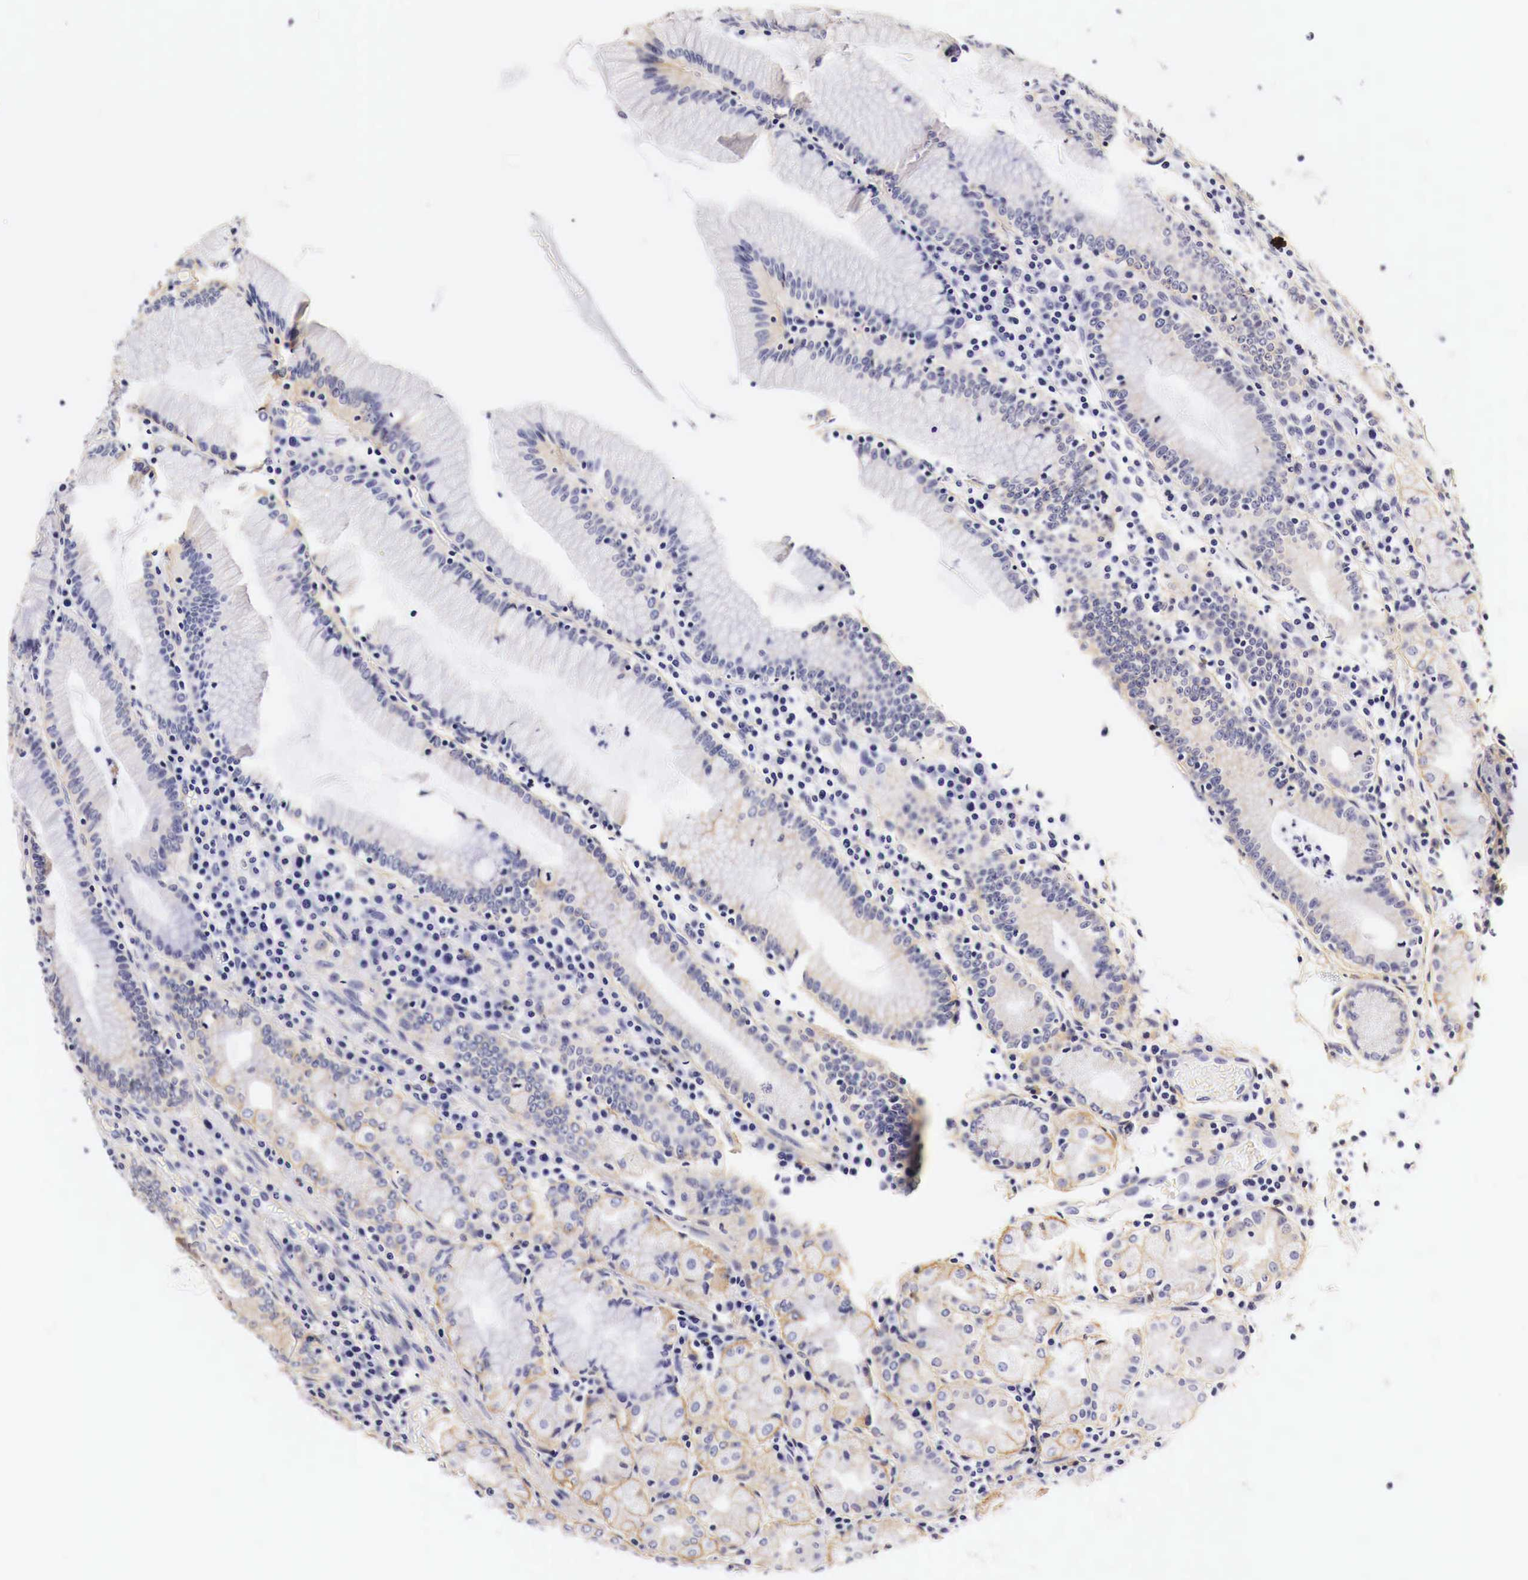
{"staining": {"intensity": "moderate", "quantity": "25%-75%", "location": "cytoplasmic/membranous"}, "tissue": "stomach", "cell_type": "Glandular cells", "image_type": "normal", "snomed": [{"axis": "morphology", "description": "Normal tissue, NOS"}, {"axis": "topography", "description": "Stomach, lower"}], "caption": "Unremarkable stomach was stained to show a protein in brown. There is medium levels of moderate cytoplasmic/membranous staining in approximately 25%-75% of glandular cells.", "gene": "EGFR", "patient": {"sex": "female", "age": 43}}